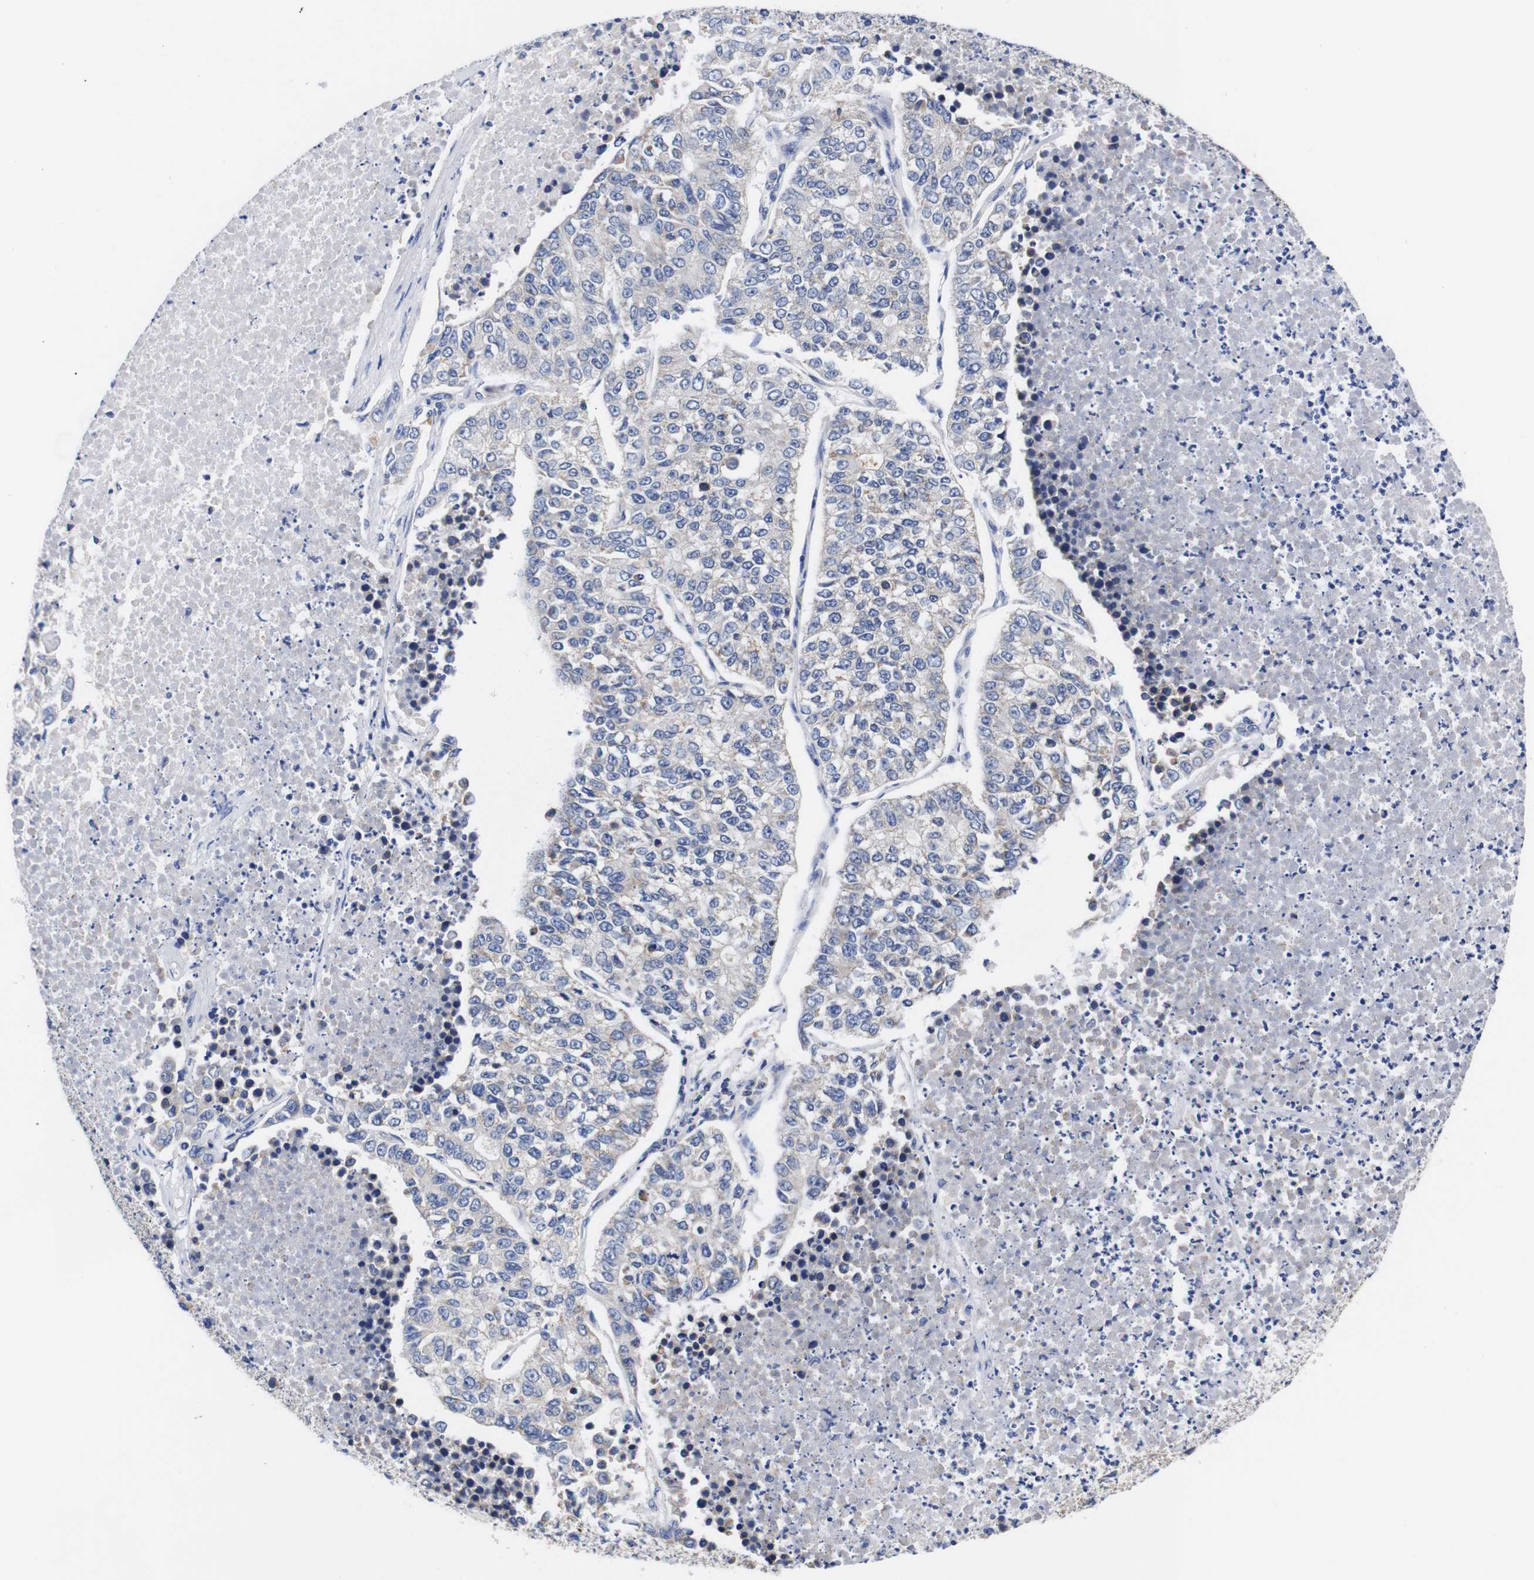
{"staining": {"intensity": "negative", "quantity": "none", "location": "none"}, "tissue": "lung cancer", "cell_type": "Tumor cells", "image_type": "cancer", "snomed": [{"axis": "morphology", "description": "Adenocarcinoma, NOS"}, {"axis": "topography", "description": "Lung"}], "caption": "Tumor cells show no significant protein staining in lung adenocarcinoma. Brightfield microscopy of immunohistochemistry (IHC) stained with DAB (3,3'-diaminobenzidine) (brown) and hematoxylin (blue), captured at high magnification.", "gene": "OPN3", "patient": {"sex": "male", "age": 49}}